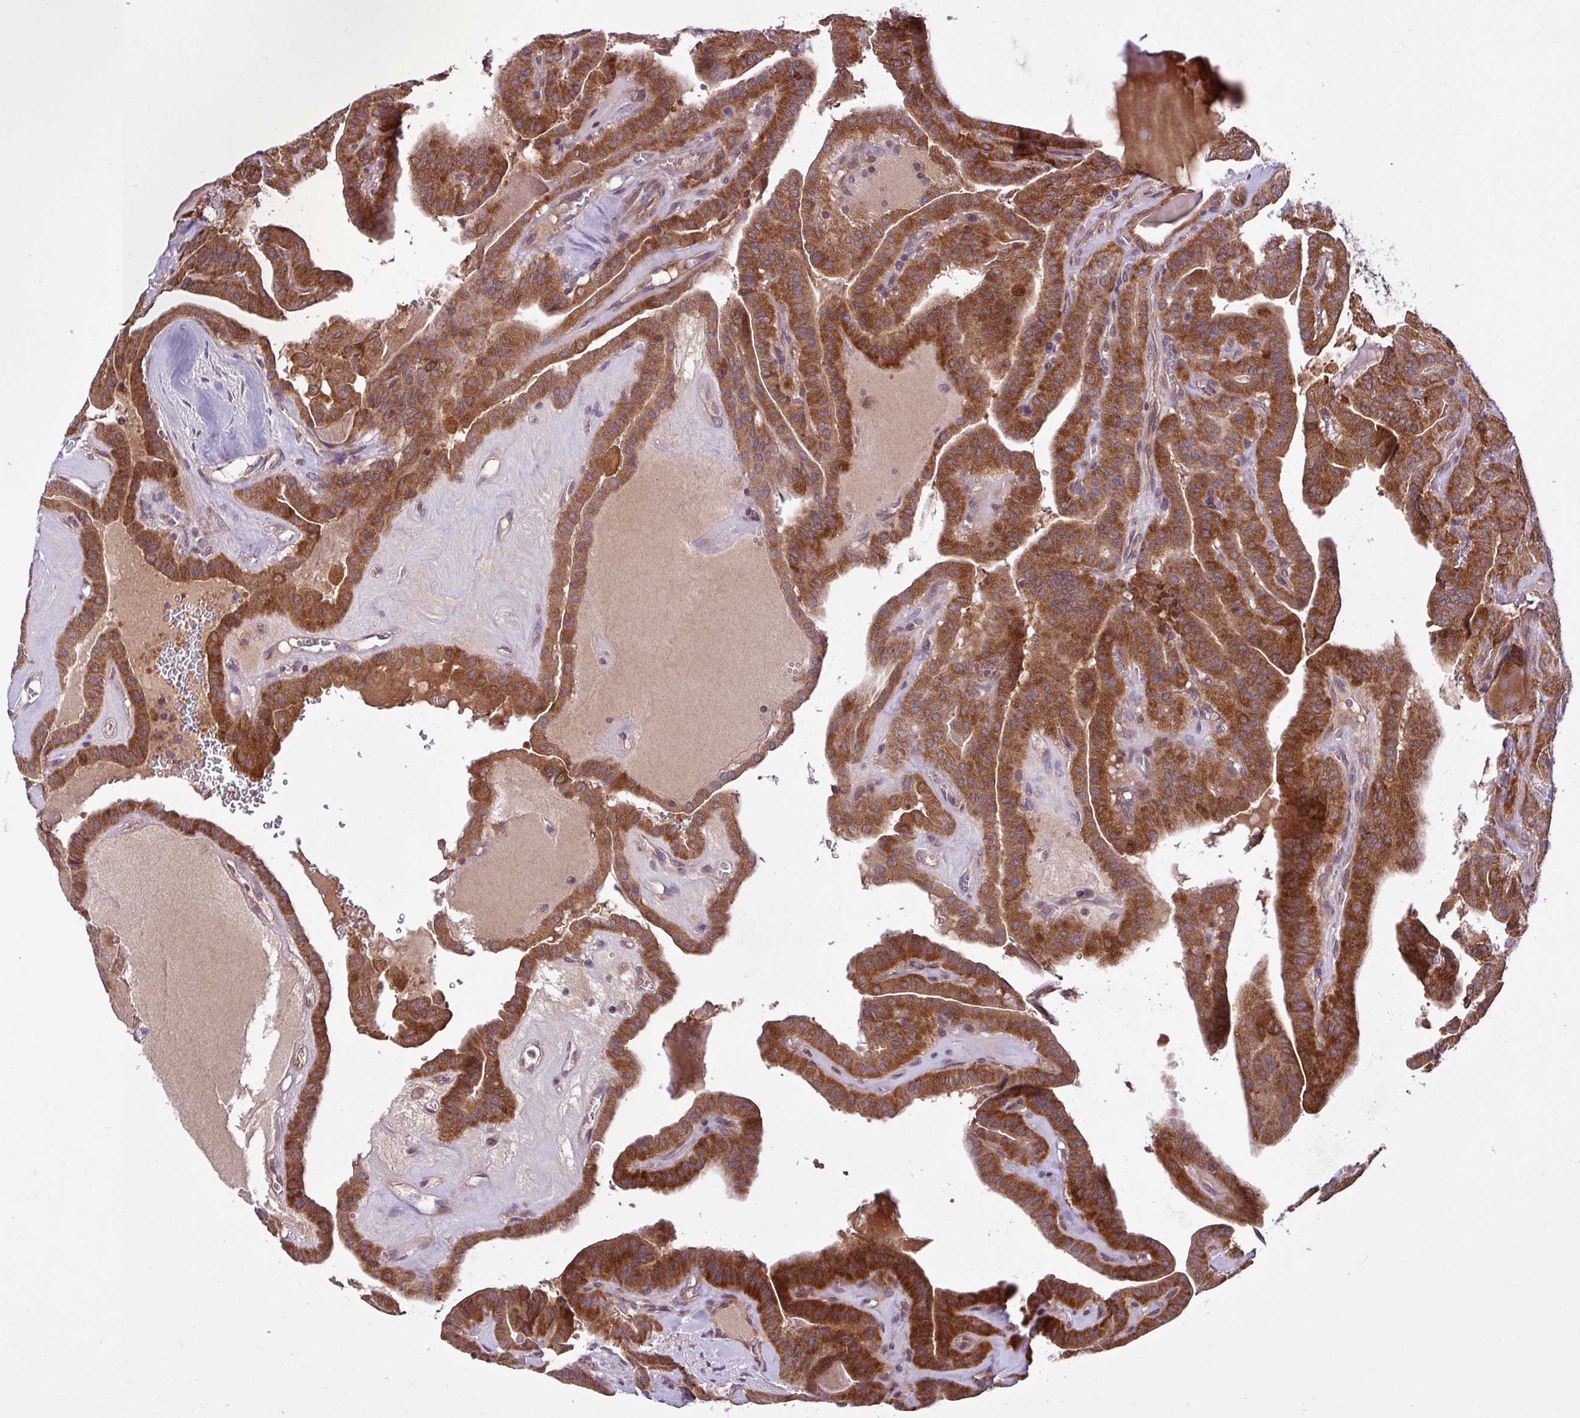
{"staining": {"intensity": "strong", "quantity": ">75%", "location": "cytoplasmic/membranous"}, "tissue": "thyroid cancer", "cell_type": "Tumor cells", "image_type": "cancer", "snomed": [{"axis": "morphology", "description": "Papillary adenocarcinoma, NOS"}, {"axis": "topography", "description": "Thyroid gland"}], "caption": "An immunohistochemistry (IHC) histopathology image of neoplastic tissue is shown. Protein staining in brown labels strong cytoplasmic/membranous positivity in thyroid papillary adenocarcinoma within tumor cells.", "gene": "TIMM10B", "patient": {"sex": "male", "age": 52}}